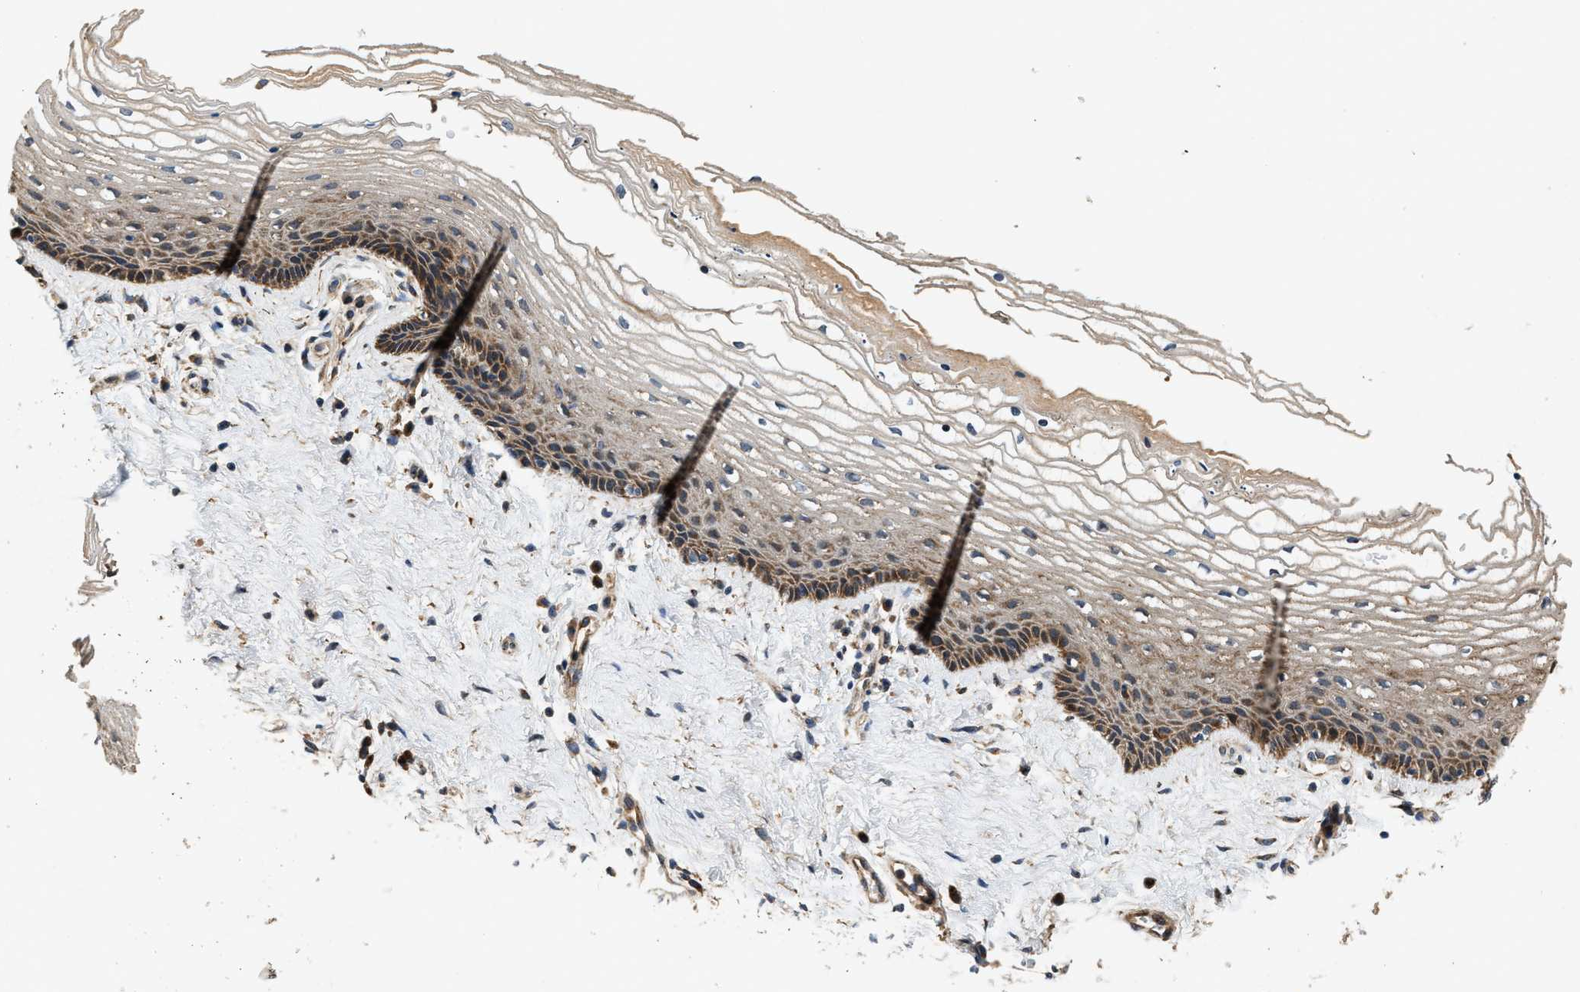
{"staining": {"intensity": "moderate", "quantity": ">75%", "location": "cytoplasmic/membranous"}, "tissue": "vagina", "cell_type": "Squamous epithelial cells", "image_type": "normal", "snomed": [{"axis": "morphology", "description": "Normal tissue, NOS"}, {"axis": "topography", "description": "Vagina"}], "caption": "Immunohistochemical staining of normal vagina reveals medium levels of moderate cytoplasmic/membranous expression in approximately >75% of squamous epithelial cells. The protein is shown in brown color, while the nuclei are stained blue.", "gene": "DUSP10", "patient": {"sex": "female", "age": 46}}